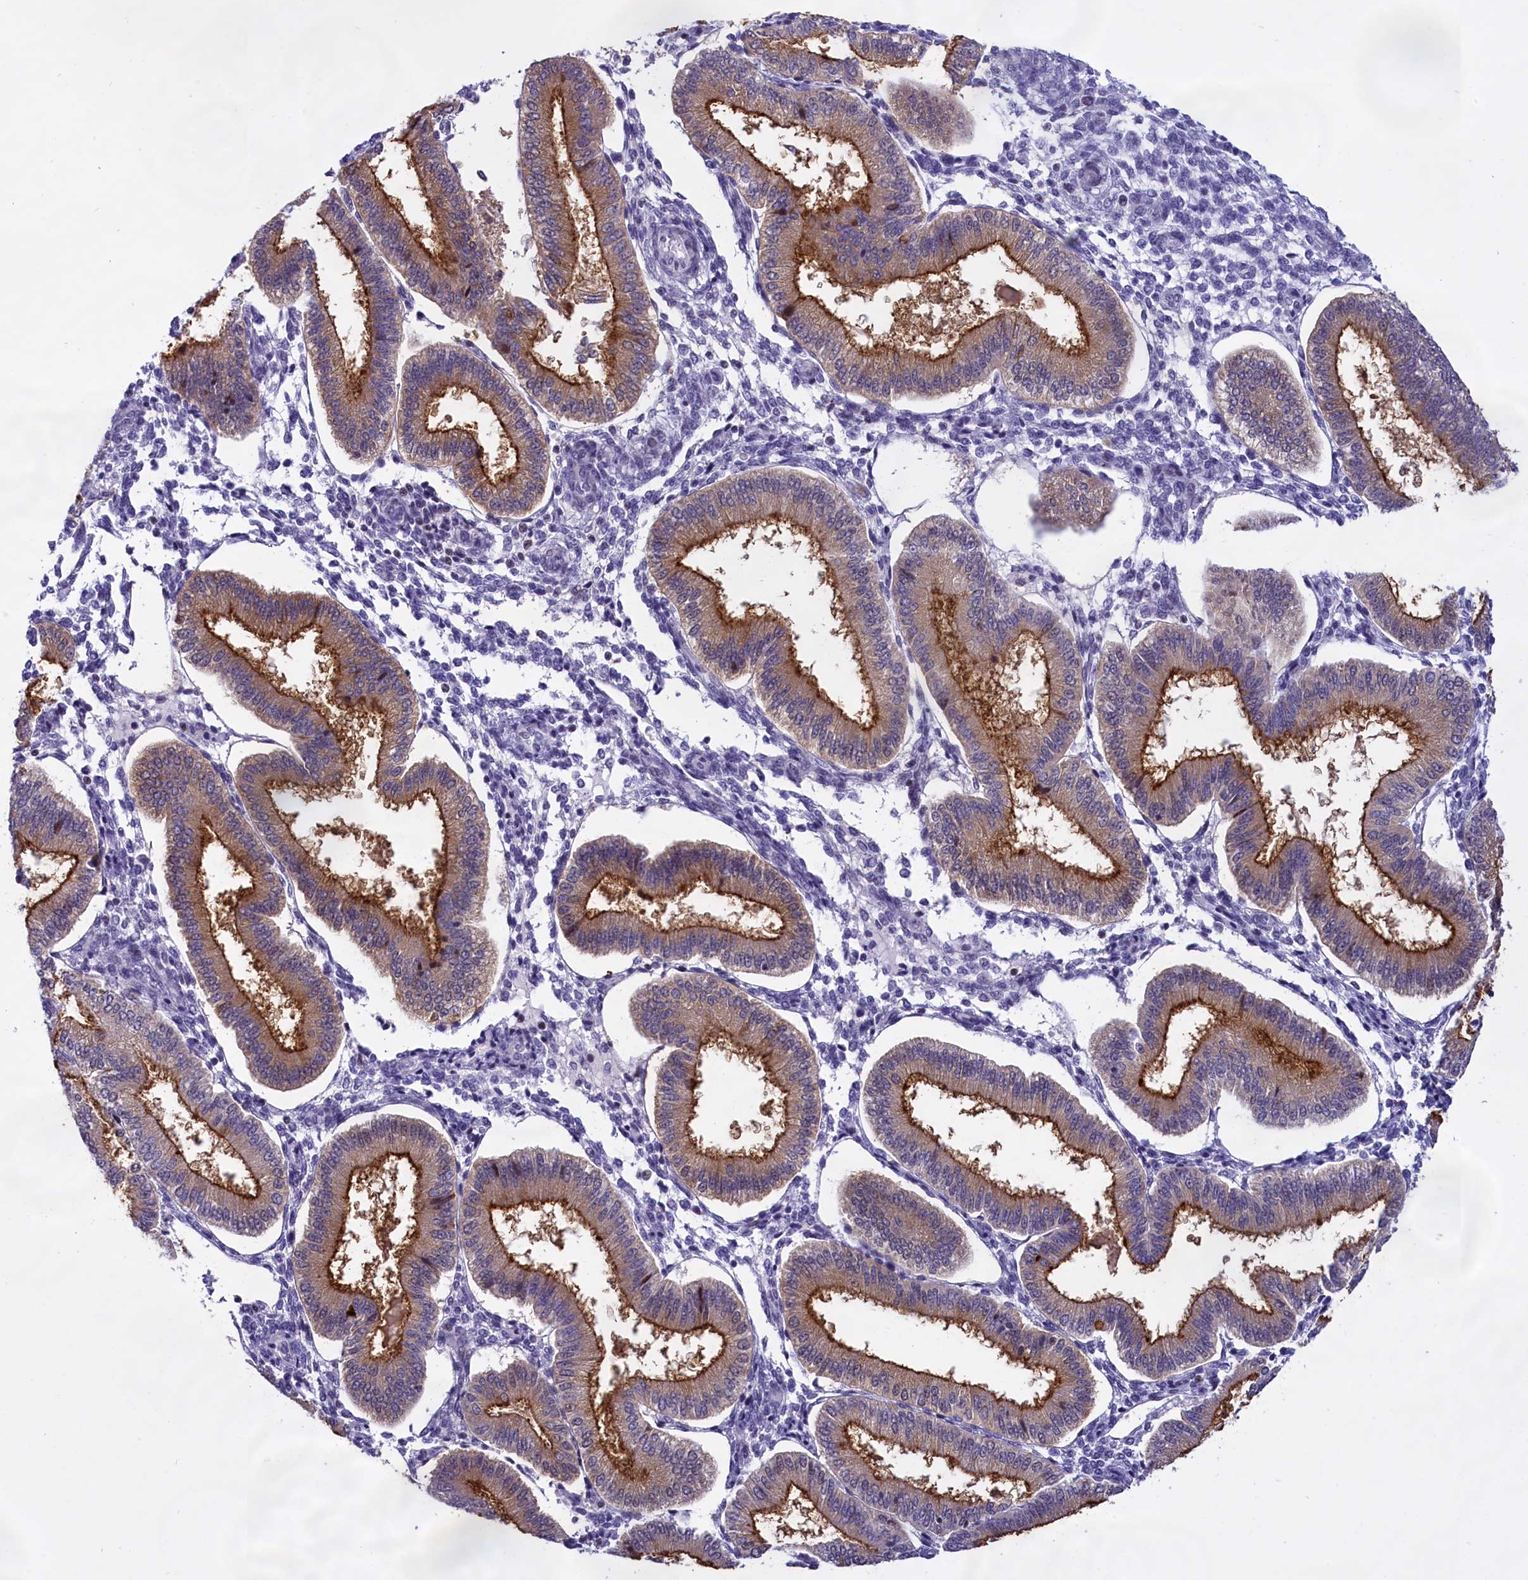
{"staining": {"intensity": "weak", "quantity": "<25%", "location": "nuclear"}, "tissue": "endometrium", "cell_type": "Cells in endometrial stroma", "image_type": "normal", "snomed": [{"axis": "morphology", "description": "Normal tissue, NOS"}, {"axis": "topography", "description": "Endometrium"}], "caption": "This micrograph is of unremarkable endometrium stained with immunohistochemistry to label a protein in brown with the nuclei are counter-stained blue. There is no expression in cells in endometrial stroma. (DAB IHC, high magnification).", "gene": "SPIRE2", "patient": {"sex": "female", "age": 39}}